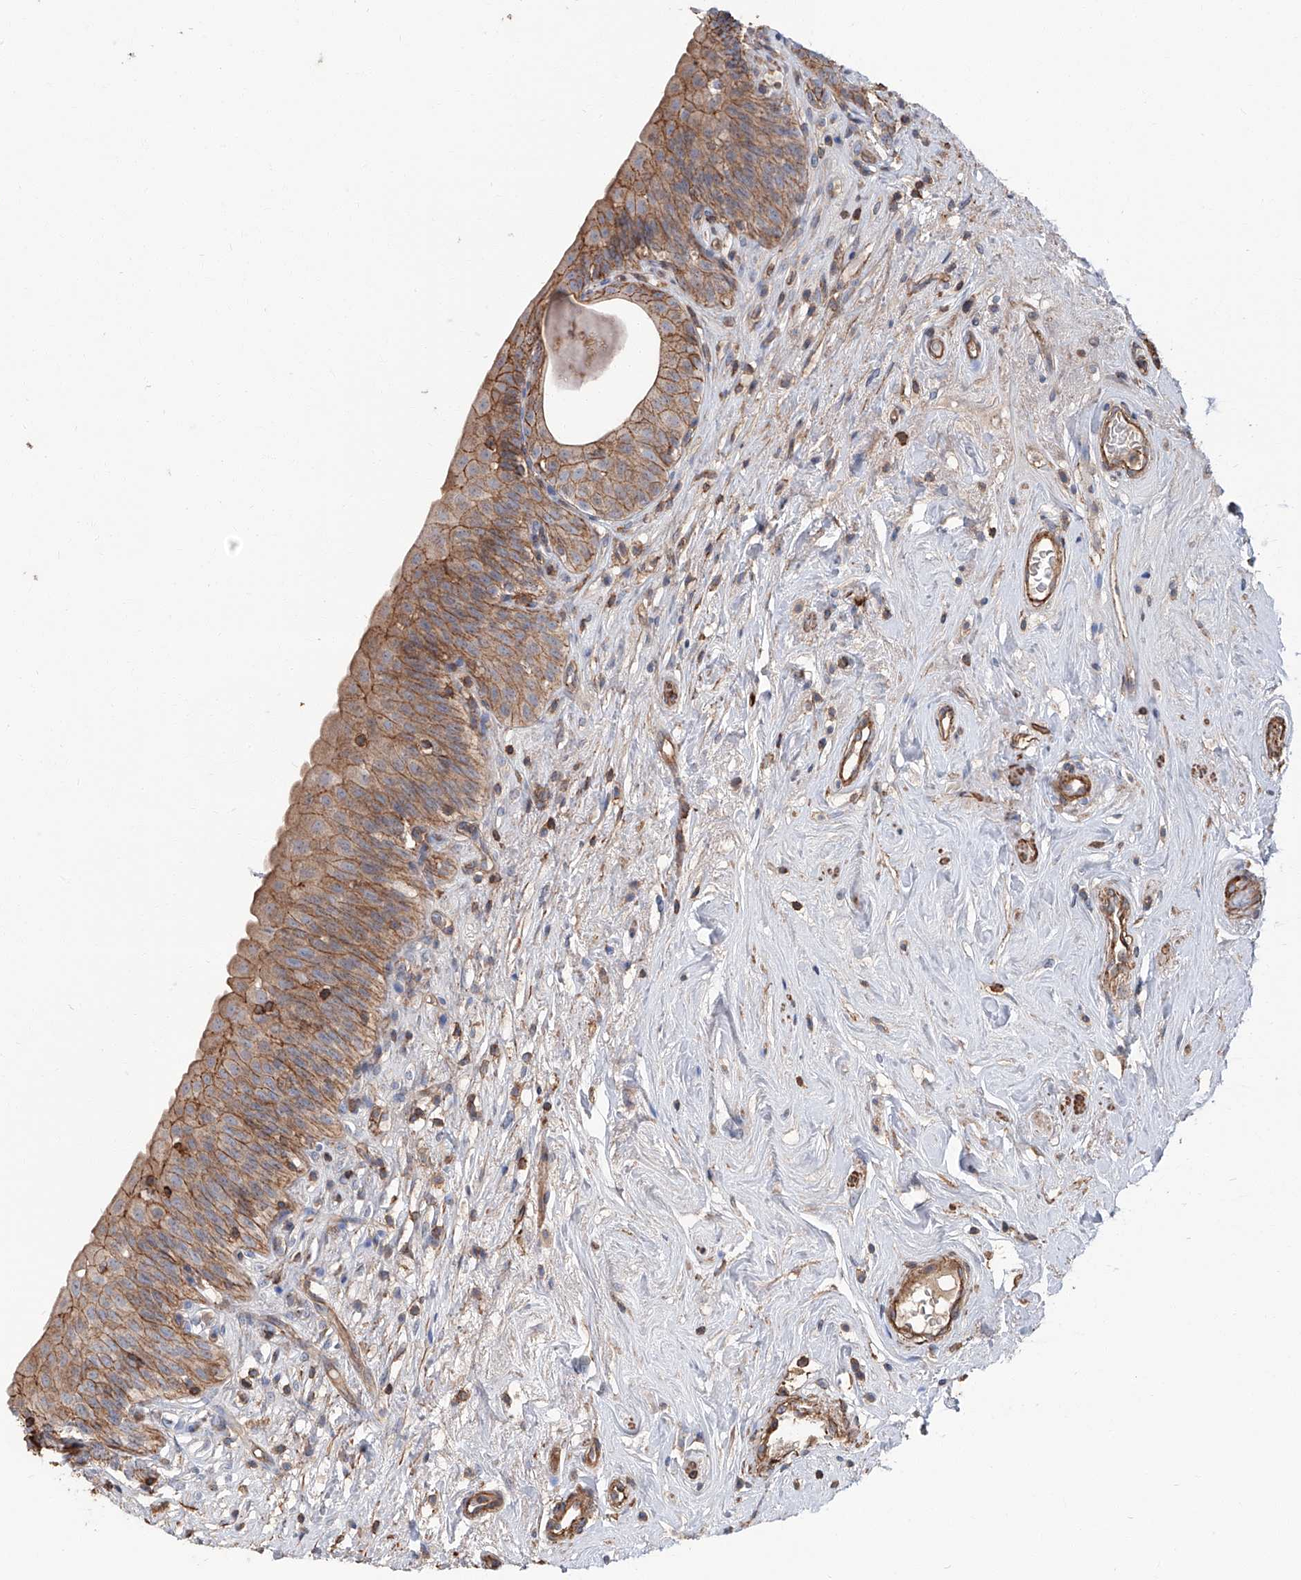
{"staining": {"intensity": "moderate", "quantity": ">75%", "location": "cytoplasmic/membranous"}, "tissue": "urinary bladder", "cell_type": "Urothelial cells", "image_type": "normal", "snomed": [{"axis": "morphology", "description": "Normal tissue, NOS"}, {"axis": "topography", "description": "Urinary bladder"}], "caption": "A micrograph of urinary bladder stained for a protein demonstrates moderate cytoplasmic/membranous brown staining in urothelial cells.", "gene": "PIEZO2", "patient": {"sex": "male", "age": 83}}